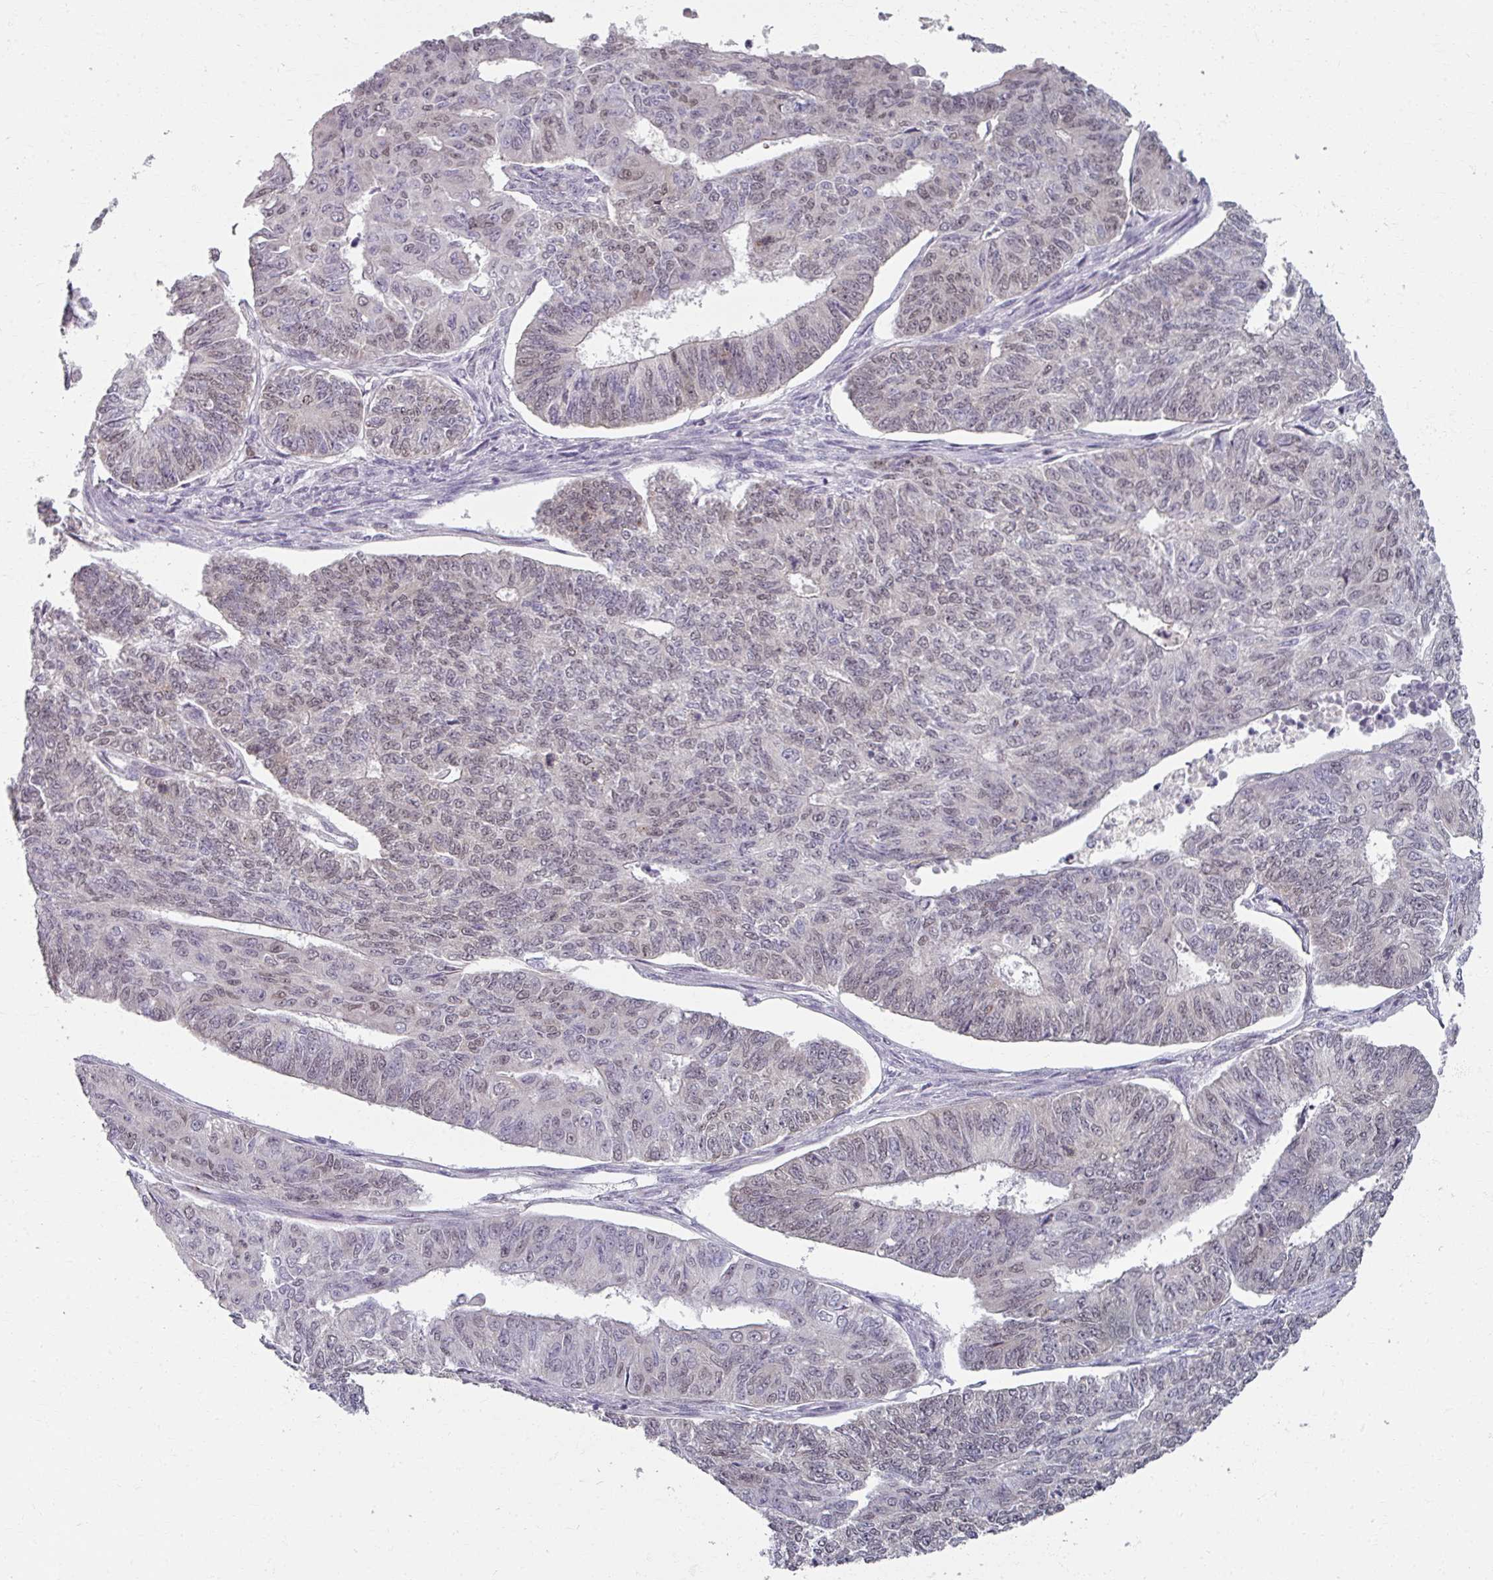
{"staining": {"intensity": "moderate", "quantity": "25%-75%", "location": "nuclear"}, "tissue": "endometrial cancer", "cell_type": "Tumor cells", "image_type": "cancer", "snomed": [{"axis": "morphology", "description": "Adenocarcinoma, NOS"}, {"axis": "topography", "description": "Endometrium"}], "caption": "A brown stain shows moderate nuclear staining of a protein in human endometrial cancer tumor cells. The staining was performed using DAB (3,3'-diaminobenzidine), with brown indicating positive protein expression. Nuclei are stained blue with hematoxylin.", "gene": "RIPOR3", "patient": {"sex": "female", "age": 32}}